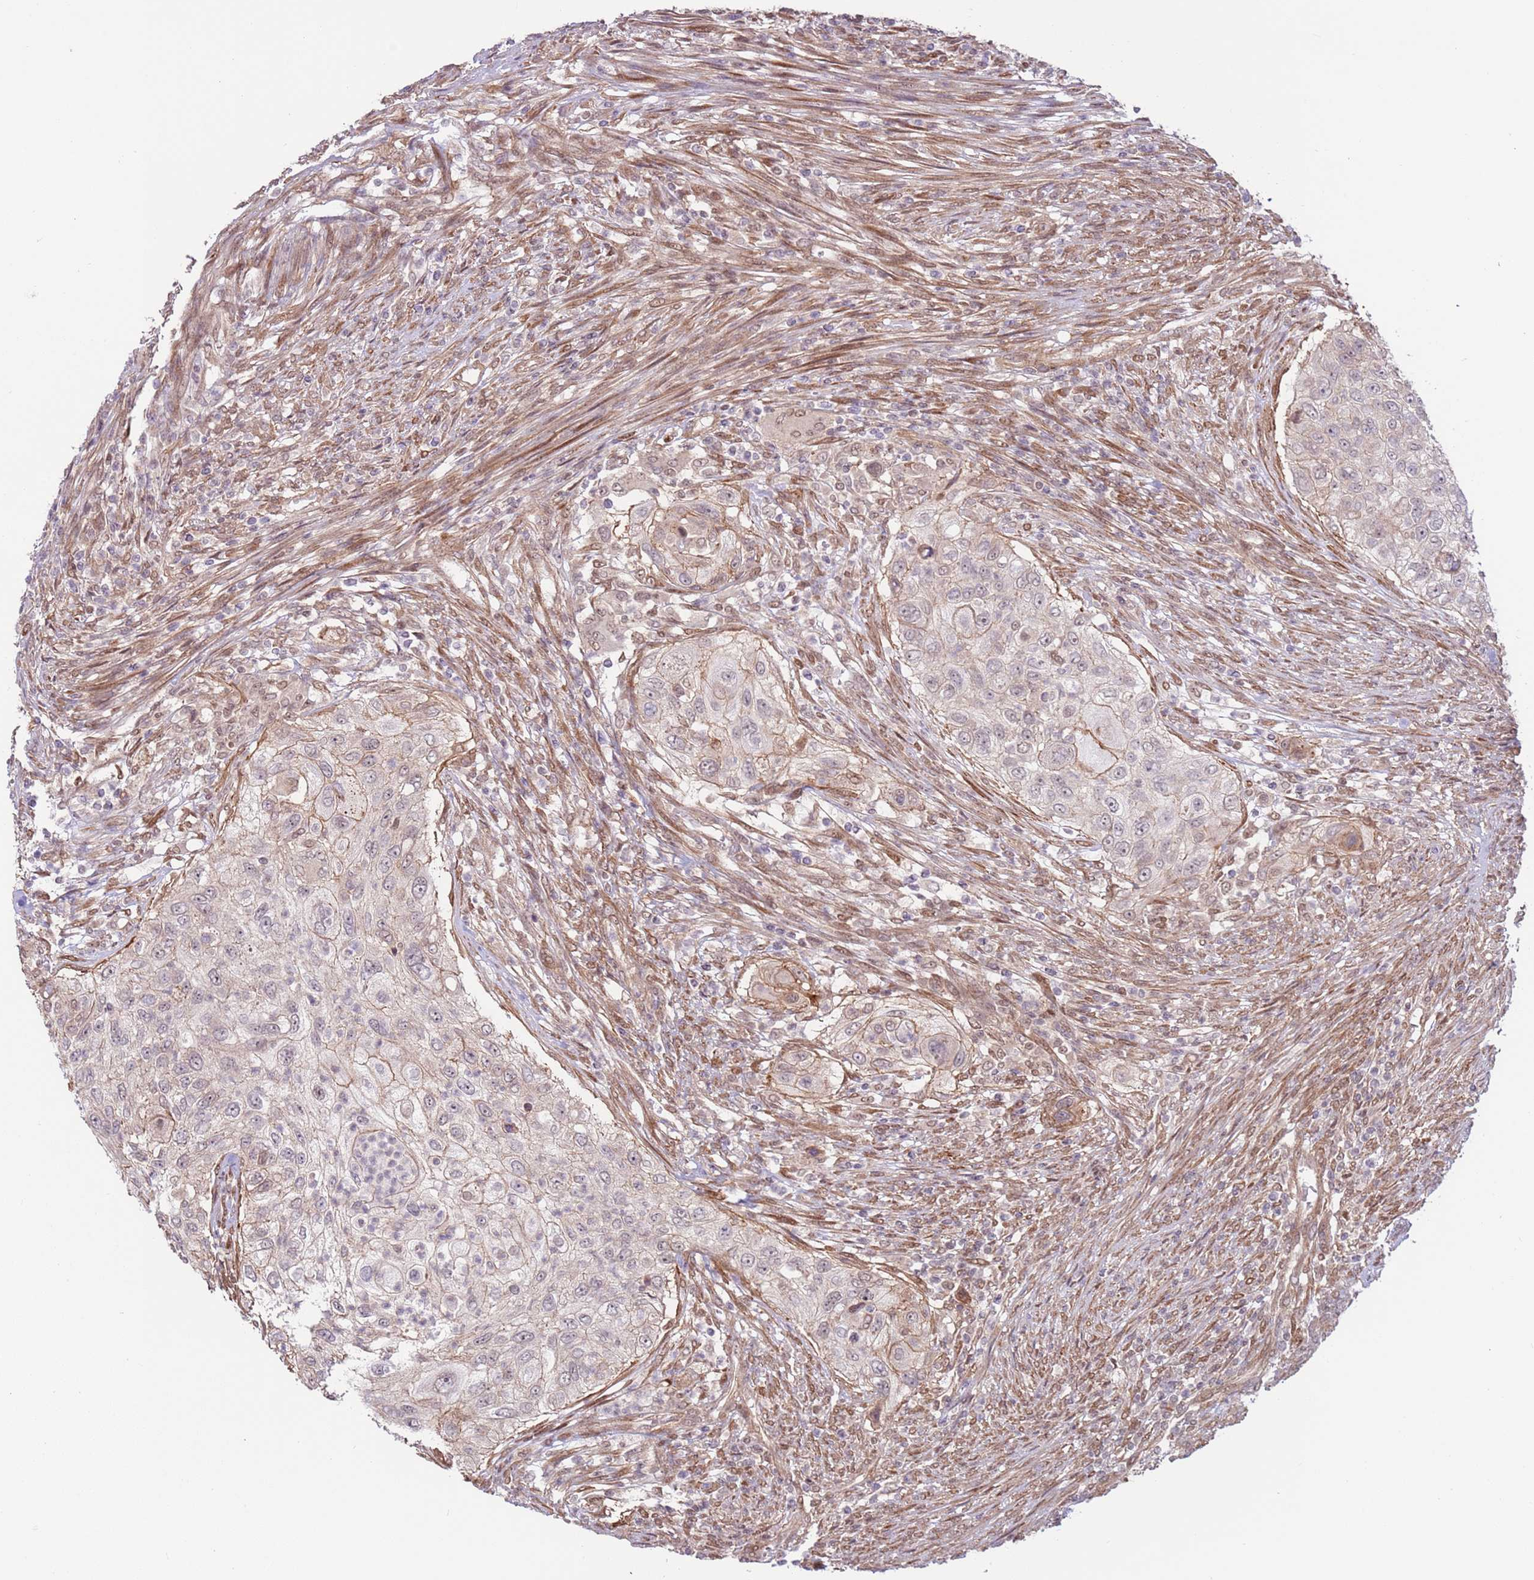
{"staining": {"intensity": "negative", "quantity": "none", "location": "none"}, "tissue": "urothelial cancer", "cell_type": "Tumor cells", "image_type": "cancer", "snomed": [{"axis": "morphology", "description": "Urothelial carcinoma, High grade"}, {"axis": "topography", "description": "Urinary bladder"}], "caption": "This is an immunohistochemistry (IHC) photomicrograph of urothelial carcinoma (high-grade). There is no staining in tumor cells.", "gene": "DCAF4", "patient": {"sex": "female", "age": 60}}